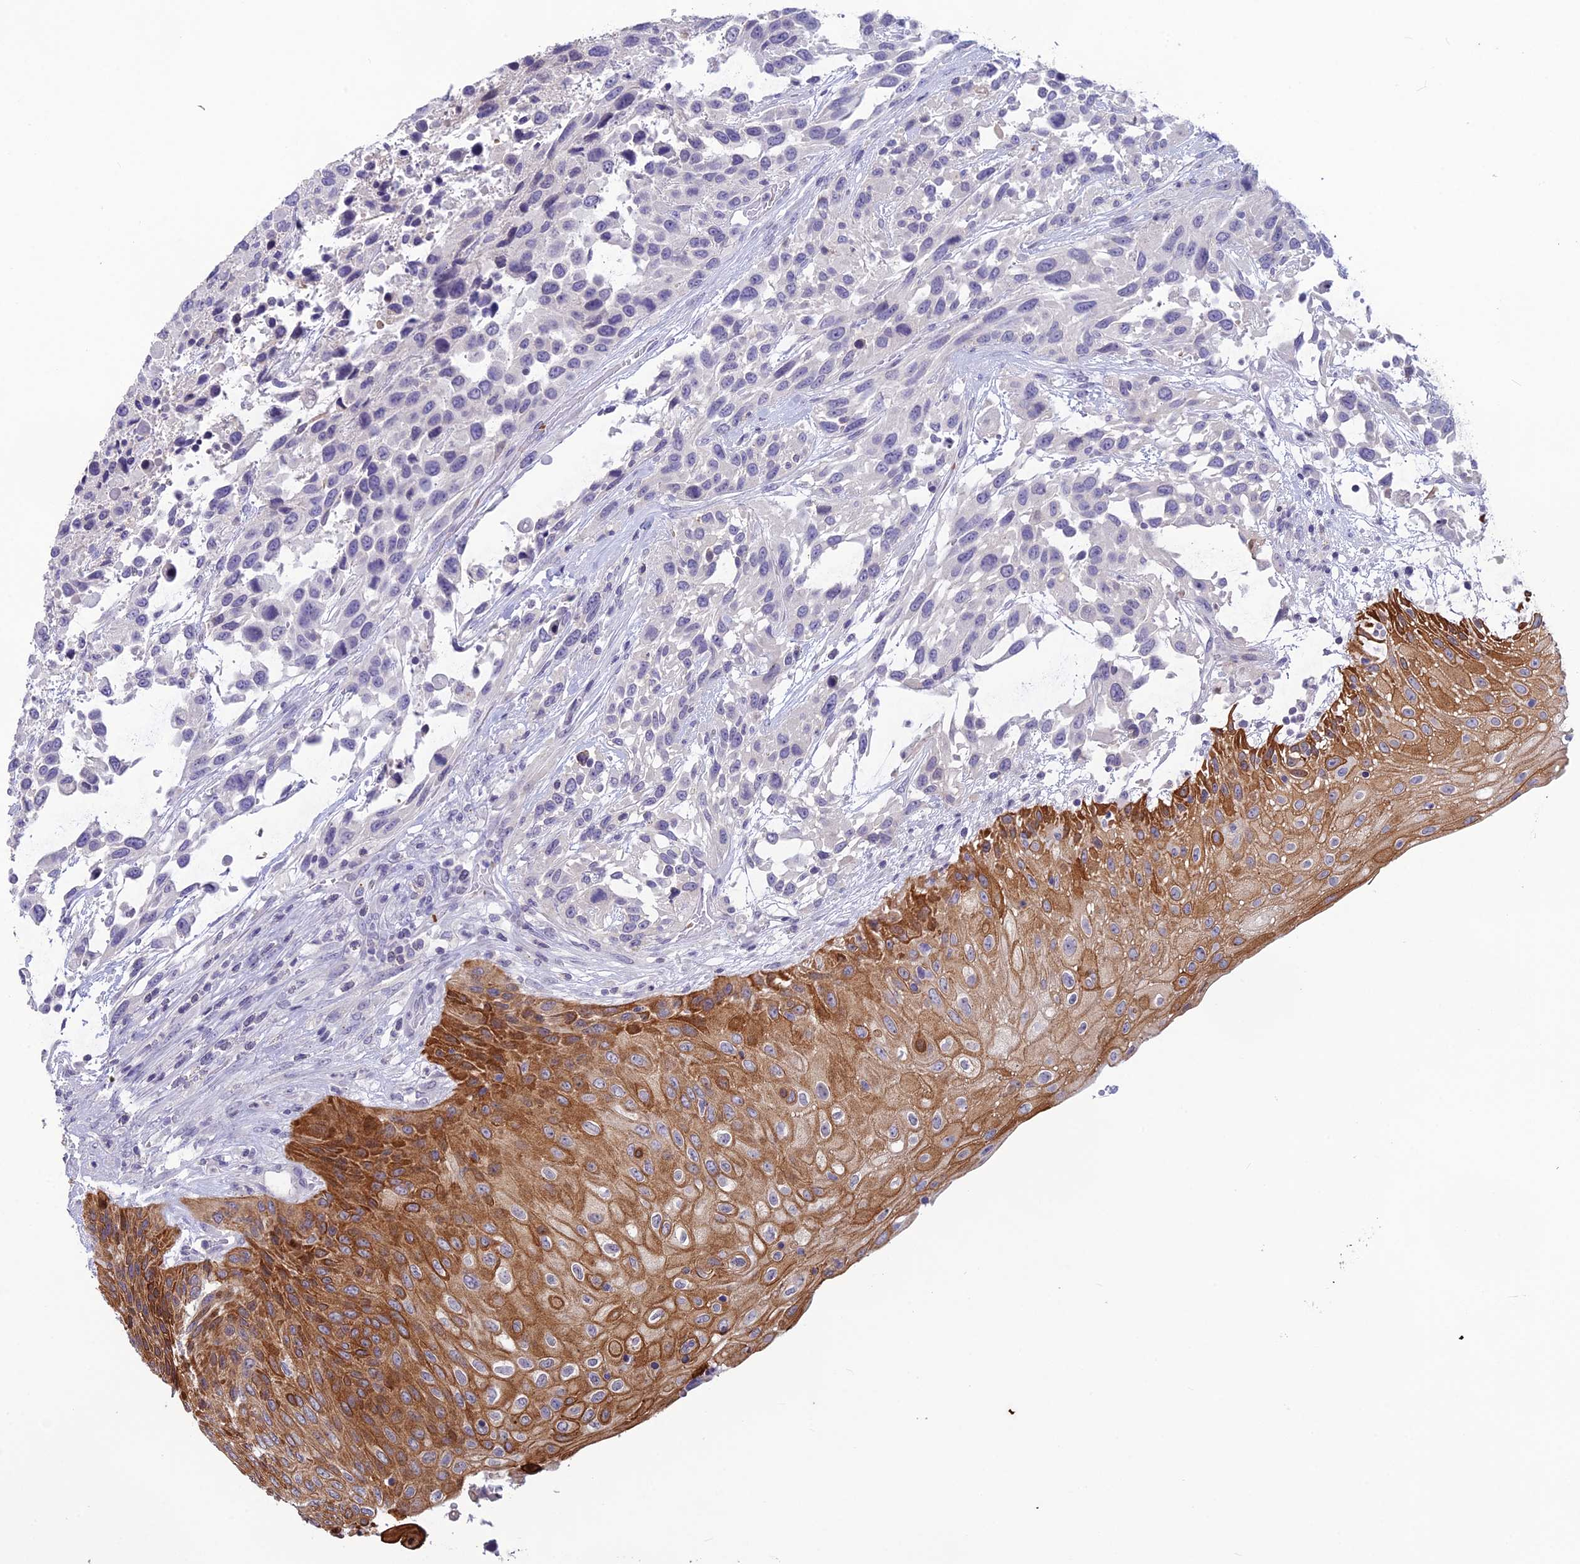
{"staining": {"intensity": "negative", "quantity": "none", "location": "none"}, "tissue": "urothelial cancer", "cell_type": "Tumor cells", "image_type": "cancer", "snomed": [{"axis": "morphology", "description": "Urothelial carcinoma, High grade"}, {"axis": "topography", "description": "Urinary bladder"}], "caption": "An image of high-grade urothelial carcinoma stained for a protein shows no brown staining in tumor cells.", "gene": "TMEM134", "patient": {"sex": "female", "age": 70}}